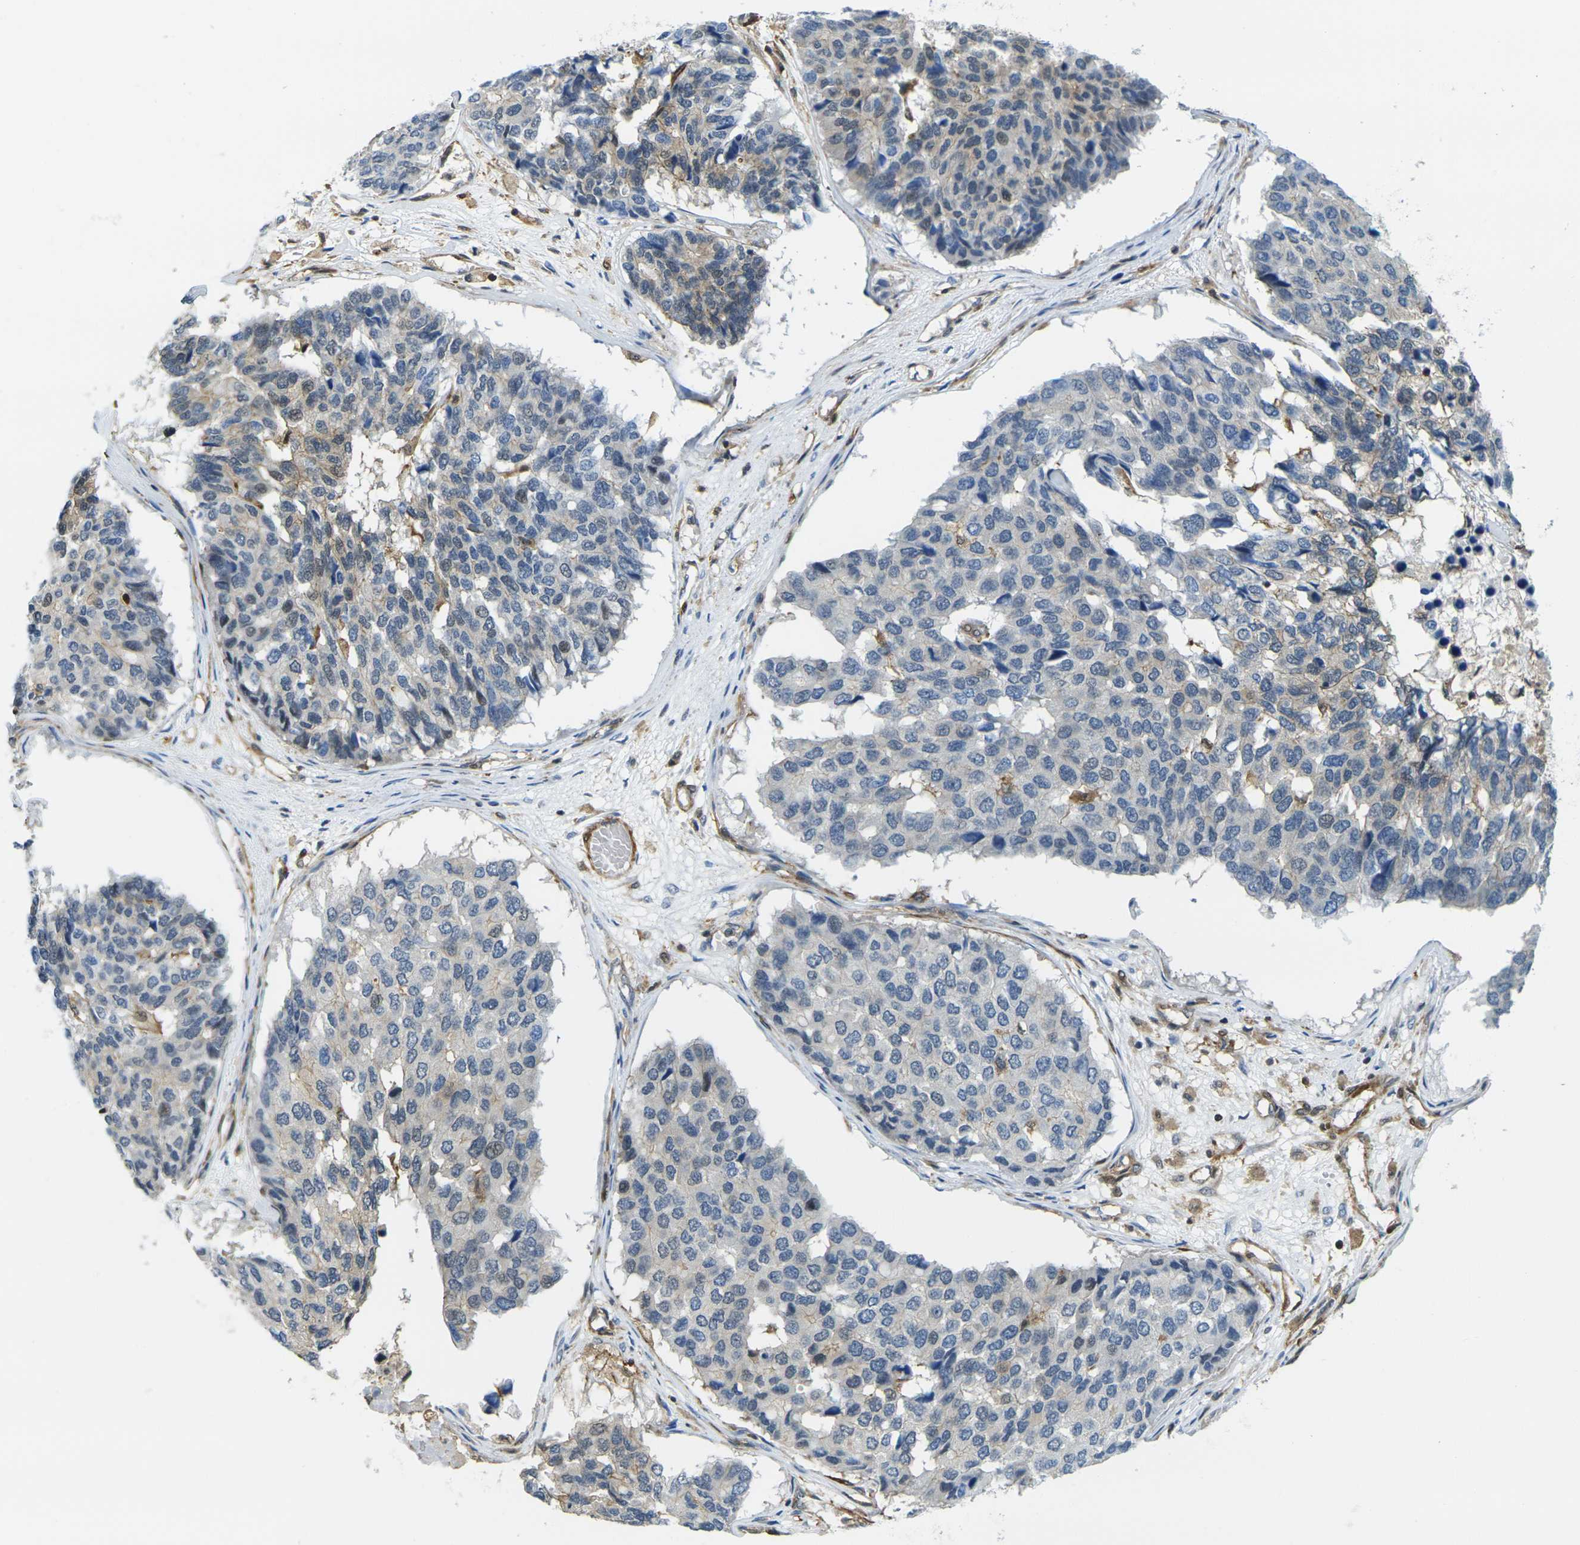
{"staining": {"intensity": "weak", "quantity": "<25%", "location": "cytoplasmic/membranous"}, "tissue": "pancreatic cancer", "cell_type": "Tumor cells", "image_type": "cancer", "snomed": [{"axis": "morphology", "description": "Adenocarcinoma, NOS"}, {"axis": "topography", "description": "Pancreas"}], "caption": "Tumor cells are negative for brown protein staining in adenocarcinoma (pancreatic).", "gene": "LASP1", "patient": {"sex": "male", "age": 50}}